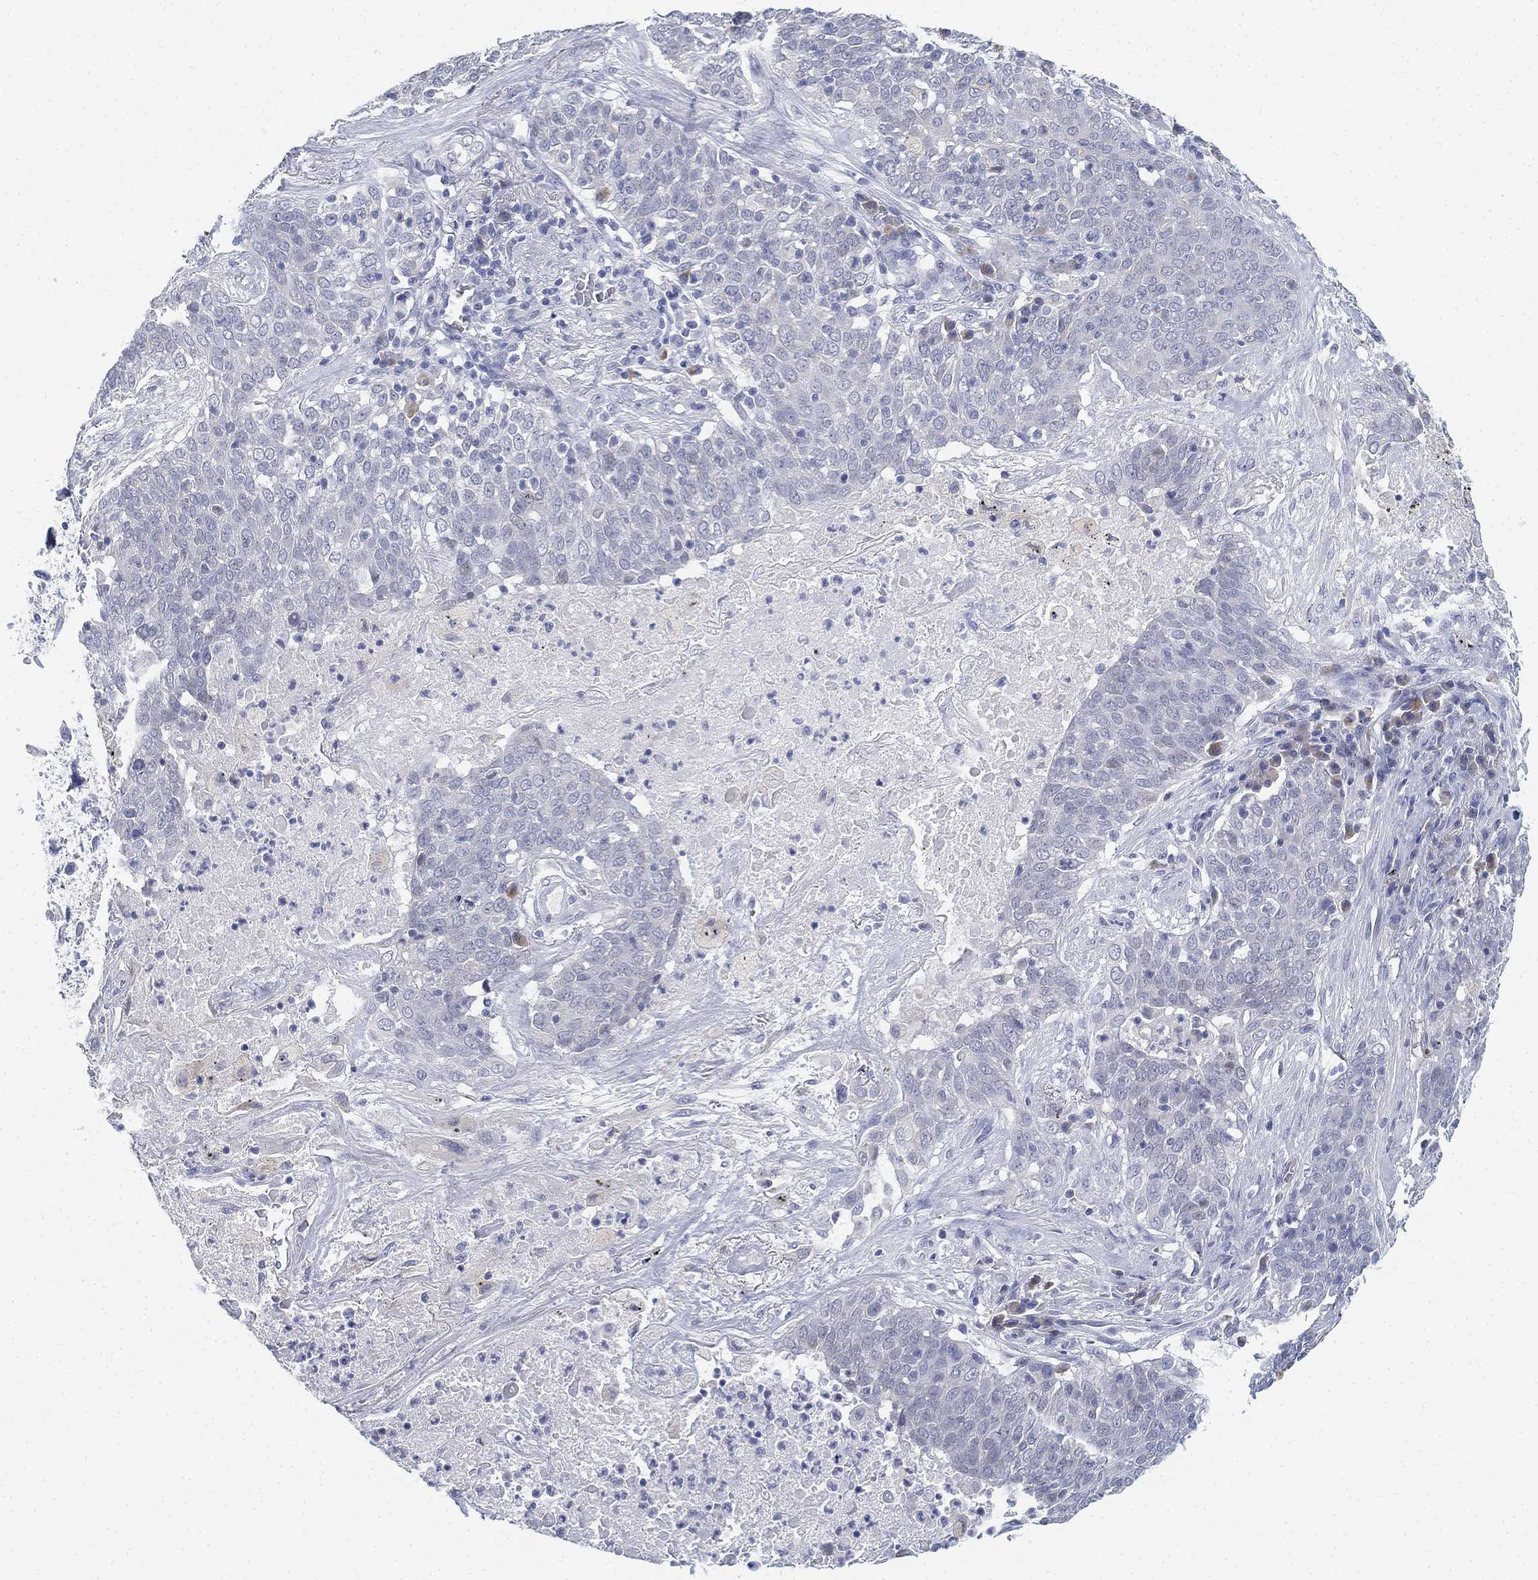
{"staining": {"intensity": "negative", "quantity": "none", "location": "none"}, "tissue": "lung cancer", "cell_type": "Tumor cells", "image_type": "cancer", "snomed": [{"axis": "morphology", "description": "Squamous cell carcinoma, NOS"}, {"axis": "topography", "description": "Lung"}], "caption": "Lung cancer was stained to show a protein in brown. There is no significant positivity in tumor cells.", "gene": "GCNA", "patient": {"sex": "male", "age": 82}}